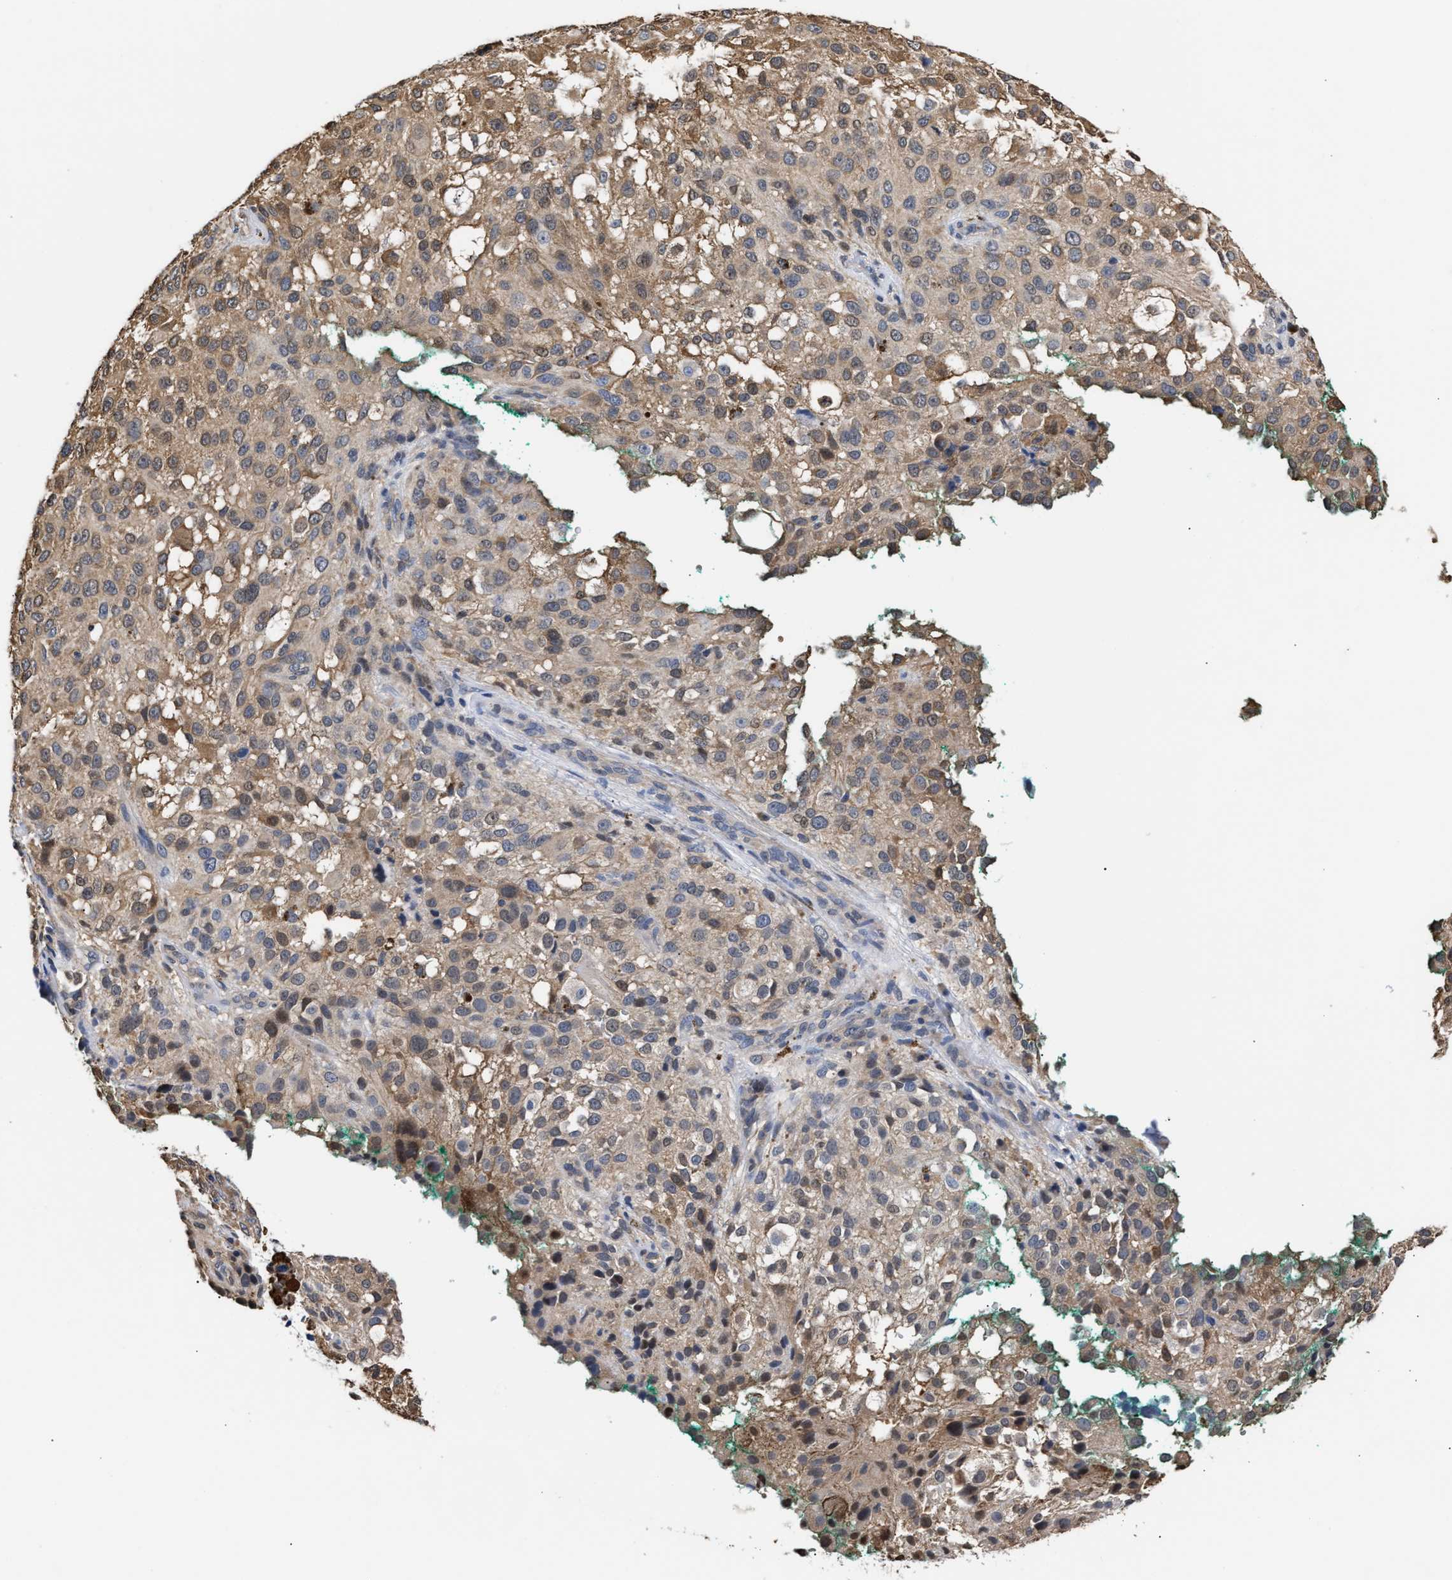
{"staining": {"intensity": "weak", "quantity": "25%-75%", "location": "cytoplasmic/membranous"}, "tissue": "melanoma", "cell_type": "Tumor cells", "image_type": "cancer", "snomed": [{"axis": "morphology", "description": "Necrosis, NOS"}, {"axis": "morphology", "description": "Malignant melanoma, NOS"}, {"axis": "topography", "description": "Skin"}], "caption": "Immunohistochemical staining of human melanoma displays low levels of weak cytoplasmic/membranous protein staining in about 25%-75% of tumor cells. The protein is shown in brown color, while the nuclei are stained blue.", "gene": "KLHDC1", "patient": {"sex": "female", "age": 87}}